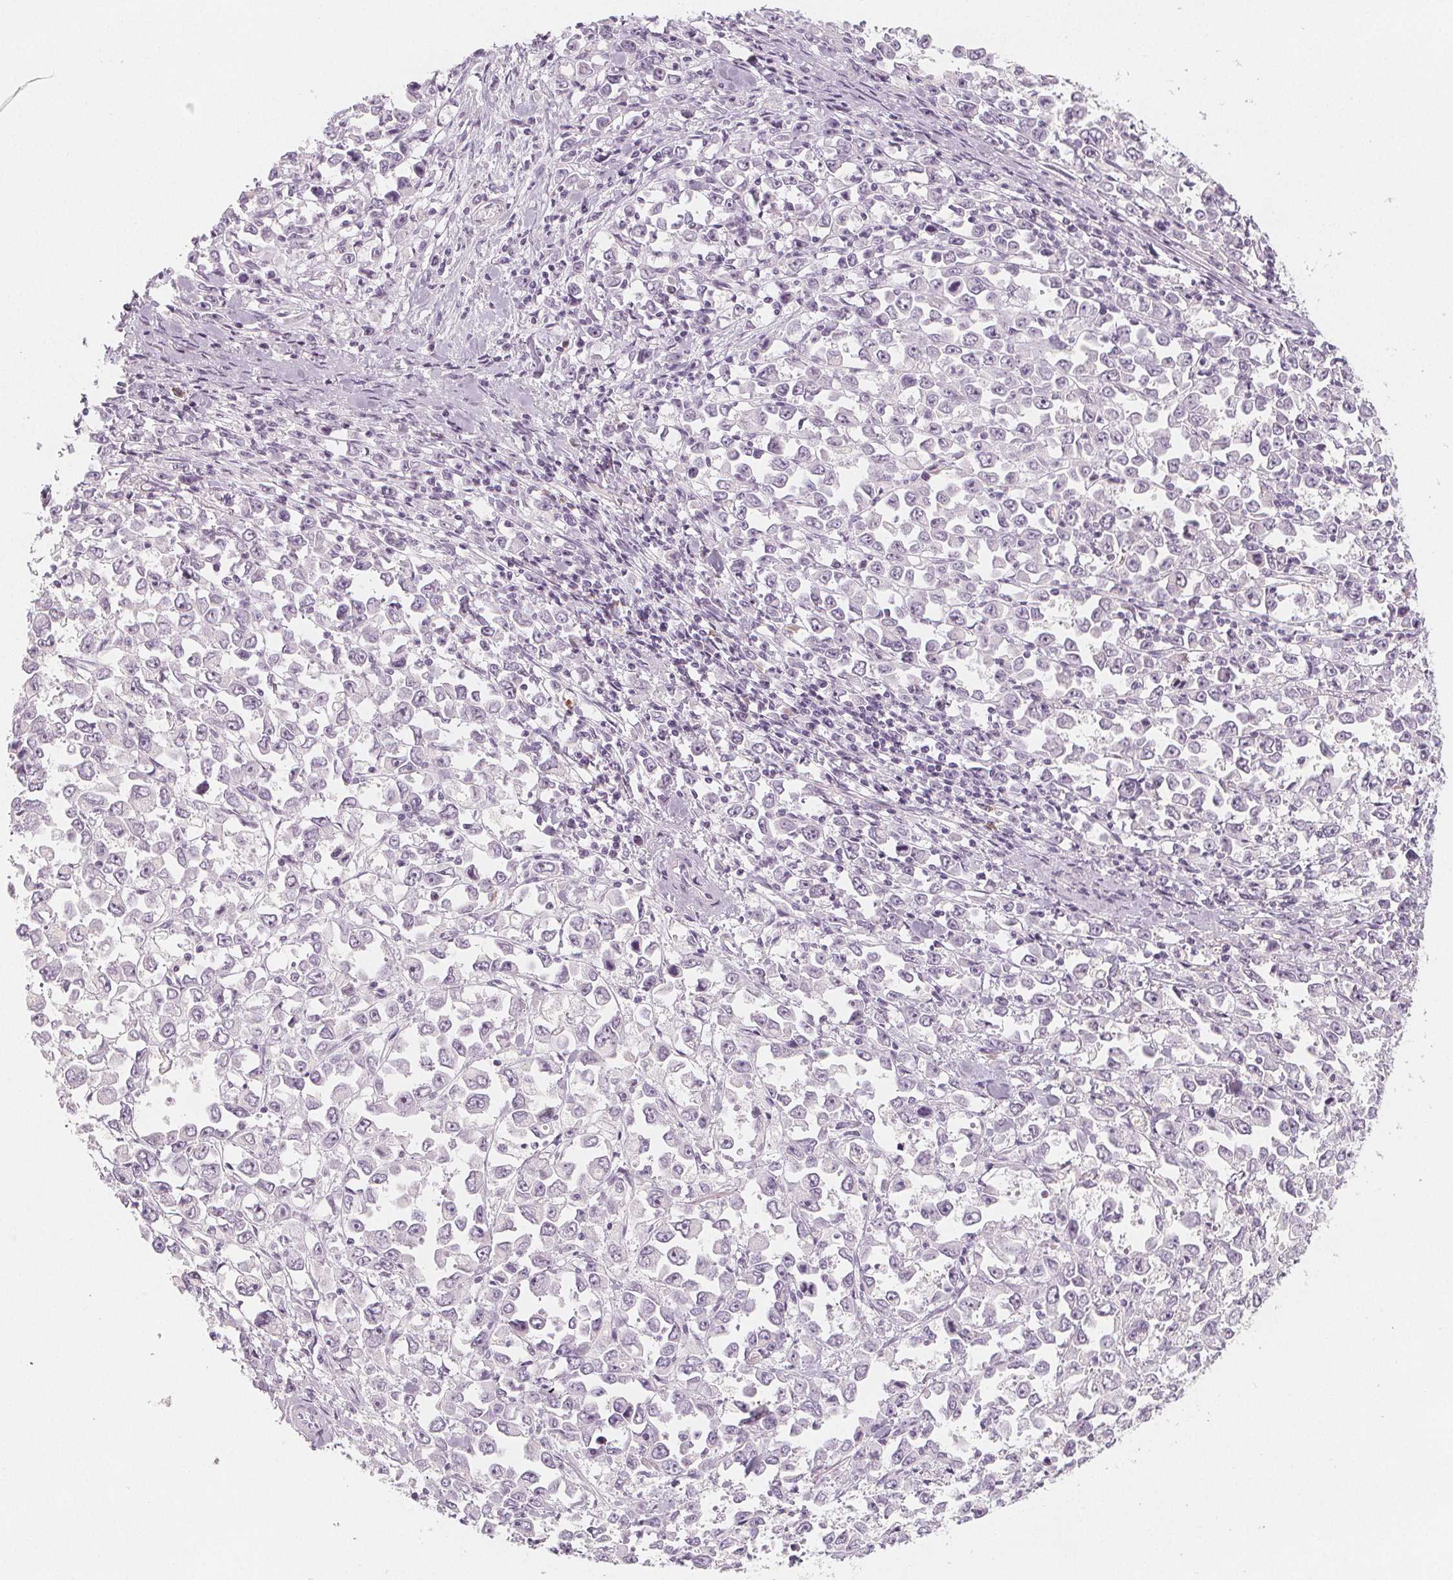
{"staining": {"intensity": "negative", "quantity": "none", "location": "none"}, "tissue": "stomach cancer", "cell_type": "Tumor cells", "image_type": "cancer", "snomed": [{"axis": "morphology", "description": "Adenocarcinoma, NOS"}, {"axis": "topography", "description": "Stomach, upper"}], "caption": "DAB (3,3'-diaminobenzidine) immunohistochemical staining of human stomach adenocarcinoma shows no significant staining in tumor cells.", "gene": "MAP1A", "patient": {"sex": "male", "age": 70}}